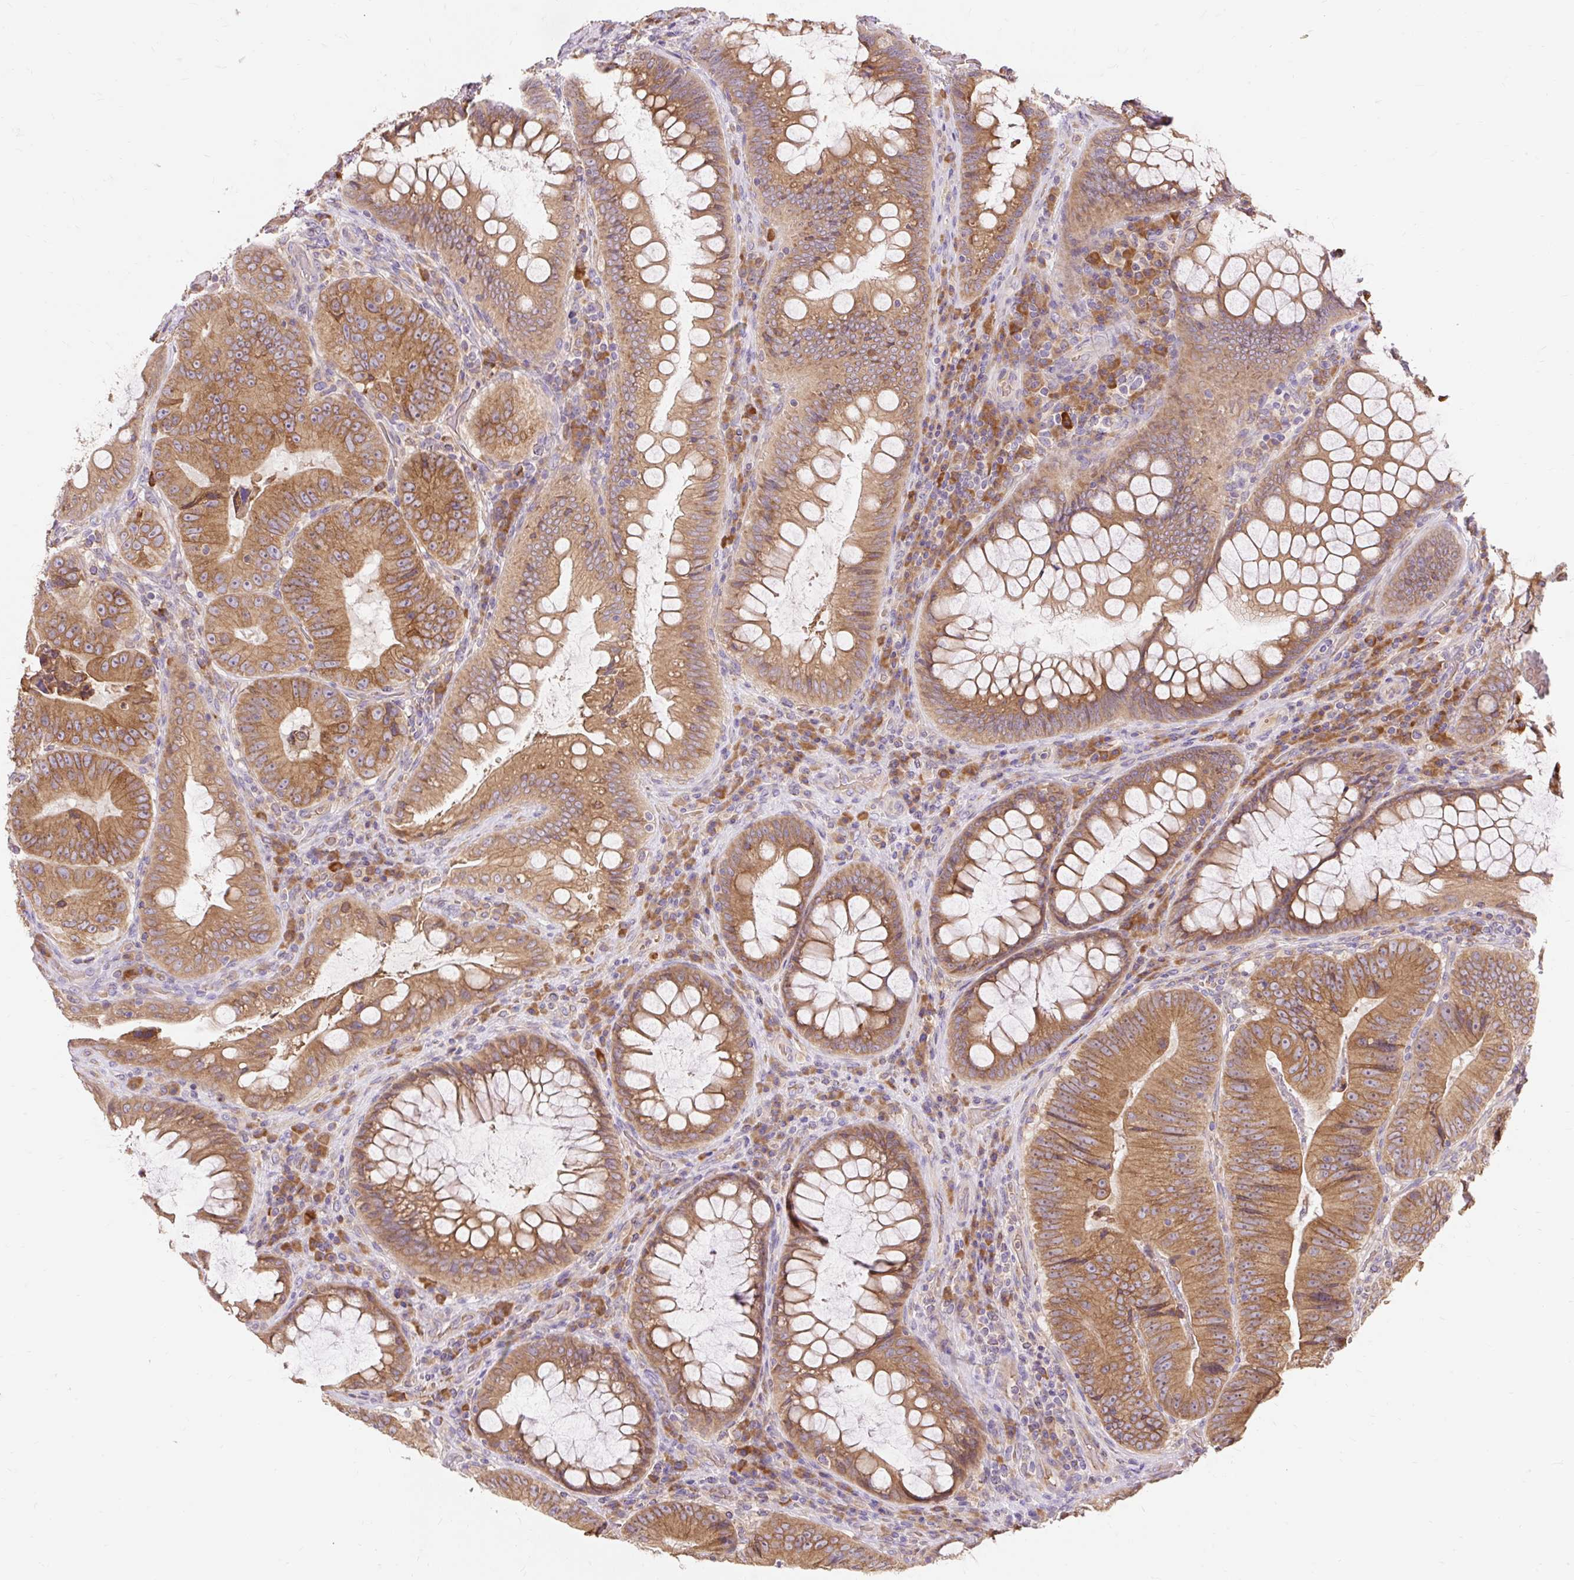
{"staining": {"intensity": "moderate", "quantity": ">75%", "location": "cytoplasmic/membranous"}, "tissue": "colorectal cancer", "cell_type": "Tumor cells", "image_type": "cancer", "snomed": [{"axis": "morphology", "description": "Adenocarcinoma, NOS"}, {"axis": "topography", "description": "Colon"}], "caption": "This histopathology image displays IHC staining of human colorectal cancer (adenocarcinoma), with medium moderate cytoplasmic/membranous expression in approximately >75% of tumor cells.", "gene": "SEC63", "patient": {"sex": "female", "age": 86}}